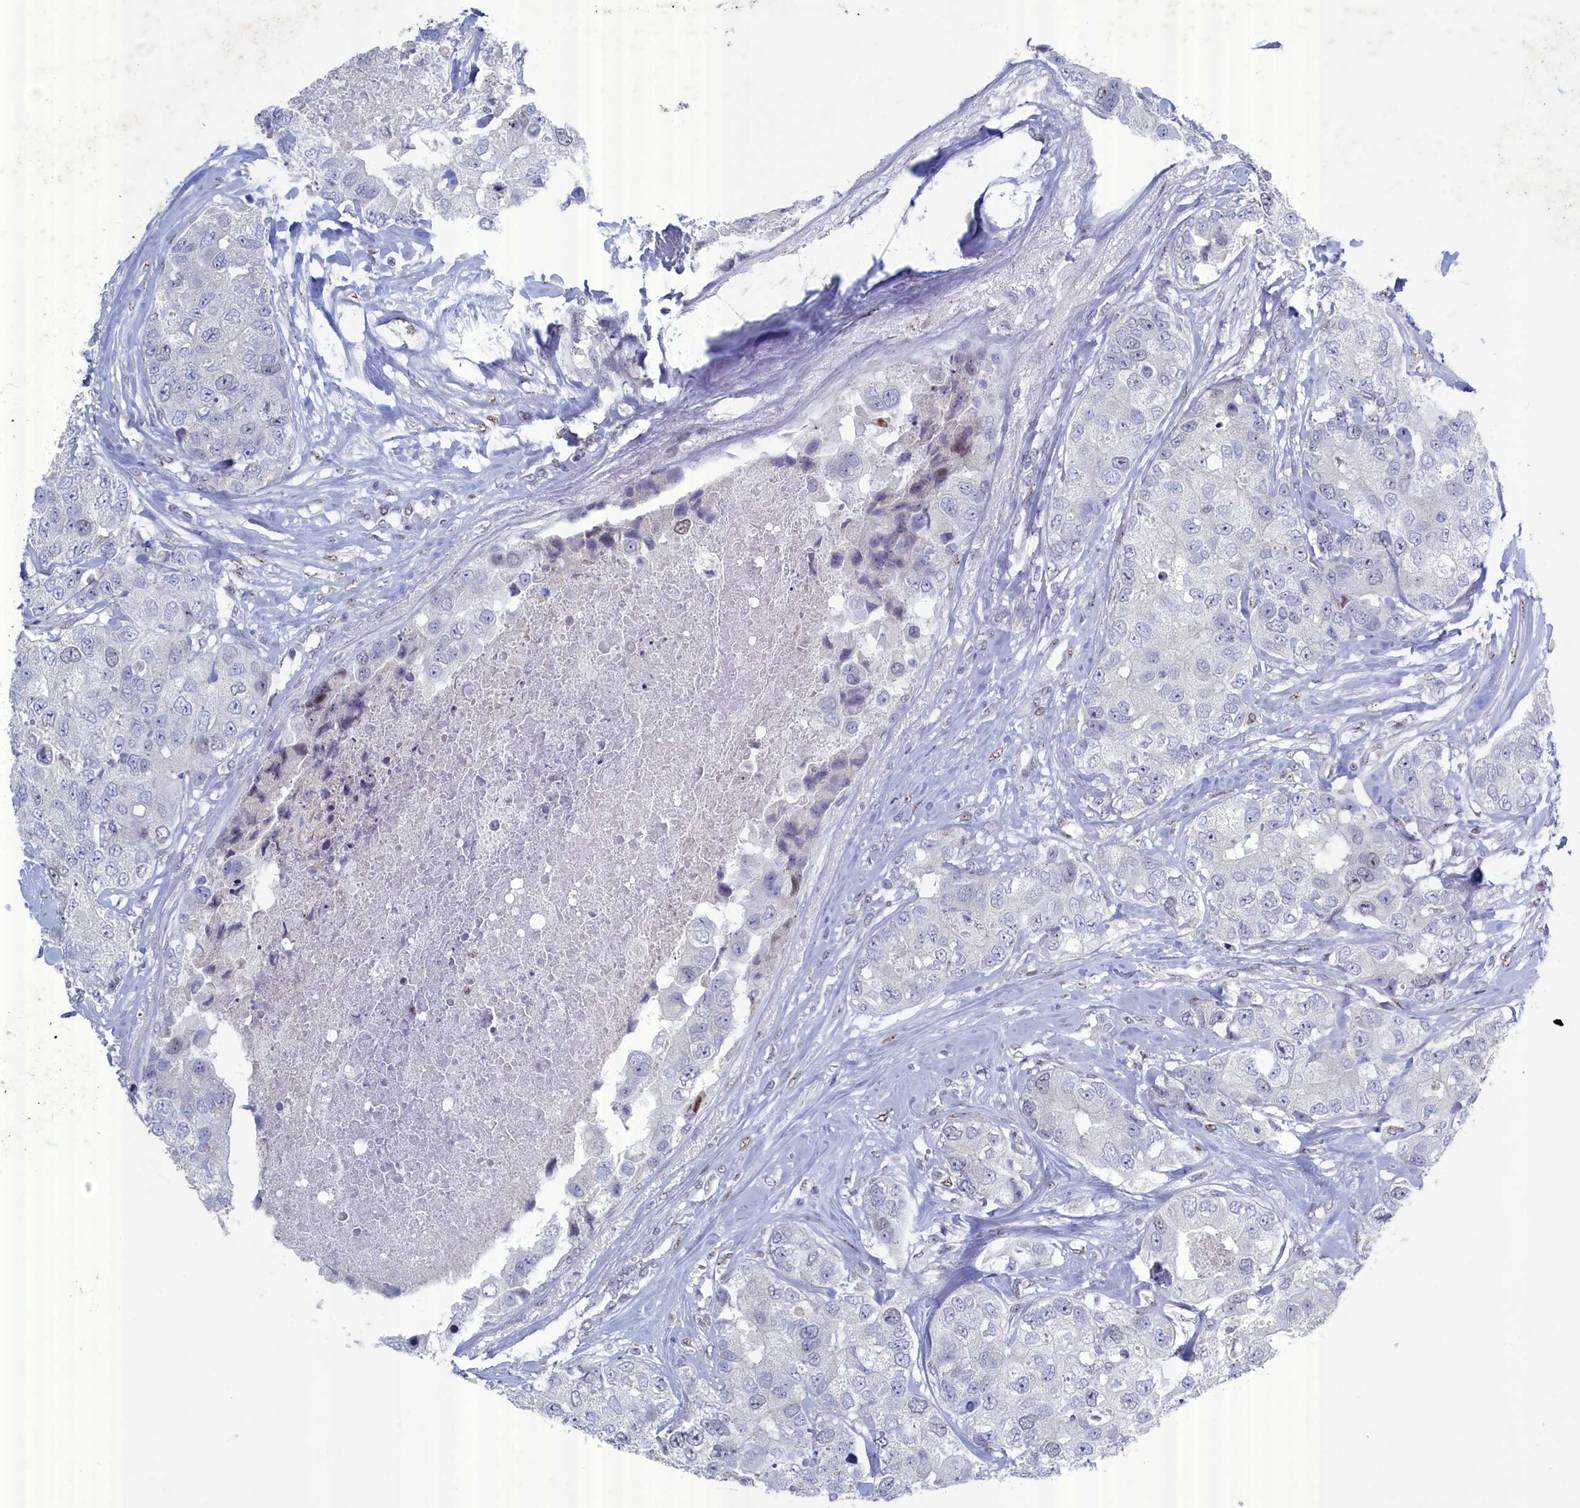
{"staining": {"intensity": "negative", "quantity": "none", "location": "none"}, "tissue": "breast cancer", "cell_type": "Tumor cells", "image_type": "cancer", "snomed": [{"axis": "morphology", "description": "Duct carcinoma"}, {"axis": "topography", "description": "Breast"}], "caption": "Tumor cells are negative for brown protein staining in breast cancer.", "gene": "WDR76", "patient": {"sex": "female", "age": 62}}